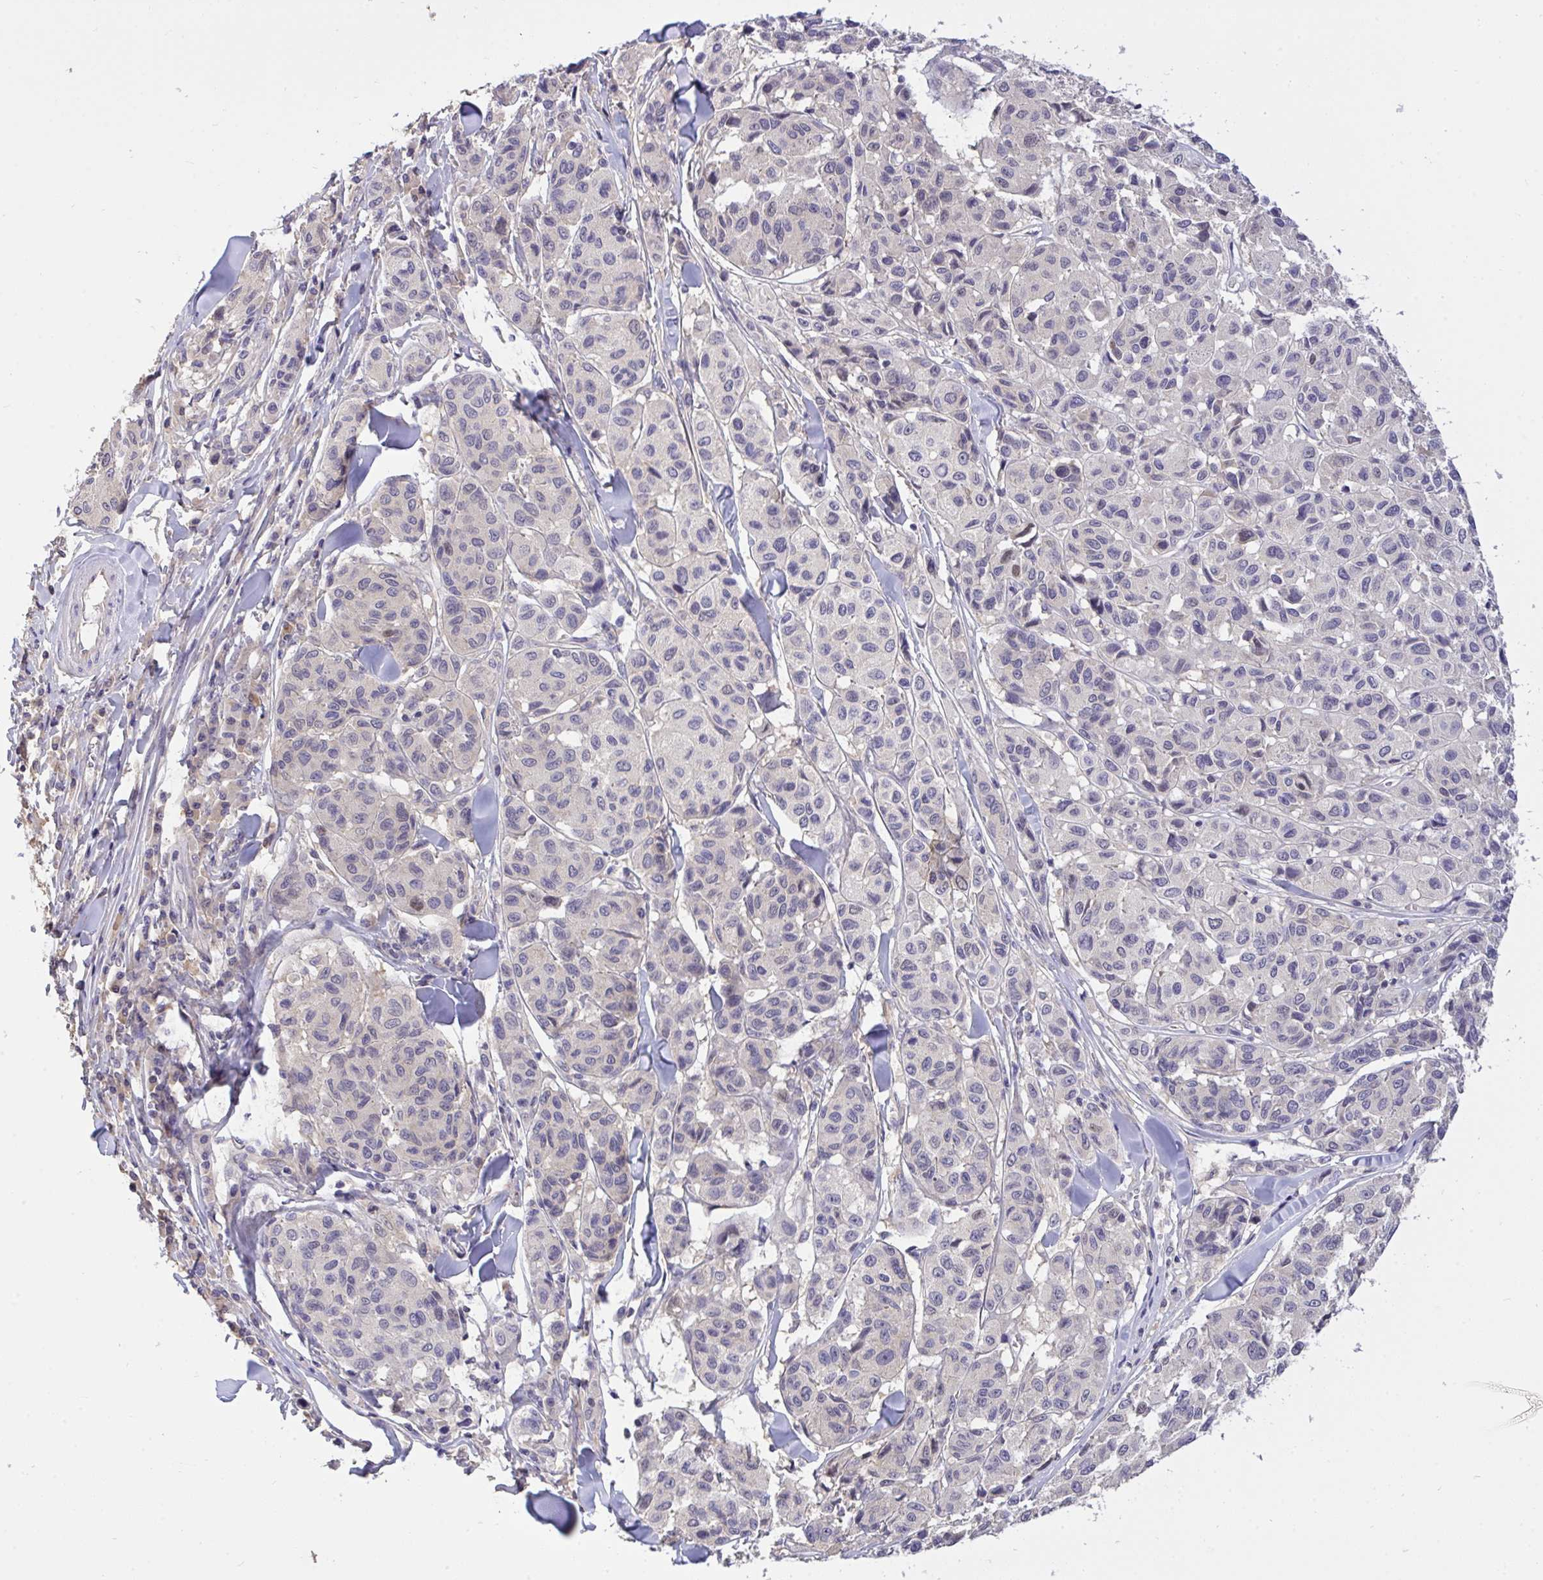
{"staining": {"intensity": "weak", "quantity": "<25%", "location": "nuclear"}, "tissue": "melanoma", "cell_type": "Tumor cells", "image_type": "cancer", "snomed": [{"axis": "morphology", "description": "Malignant melanoma, NOS"}, {"axis": "topography", "description": "Skin"}], "caption": "This is a photomicrograph of IHC staining of melanoma, which shows no staining in tumor cells.", "gene": "C19orf54", "patient": {"sex": "female", "age": 66}}